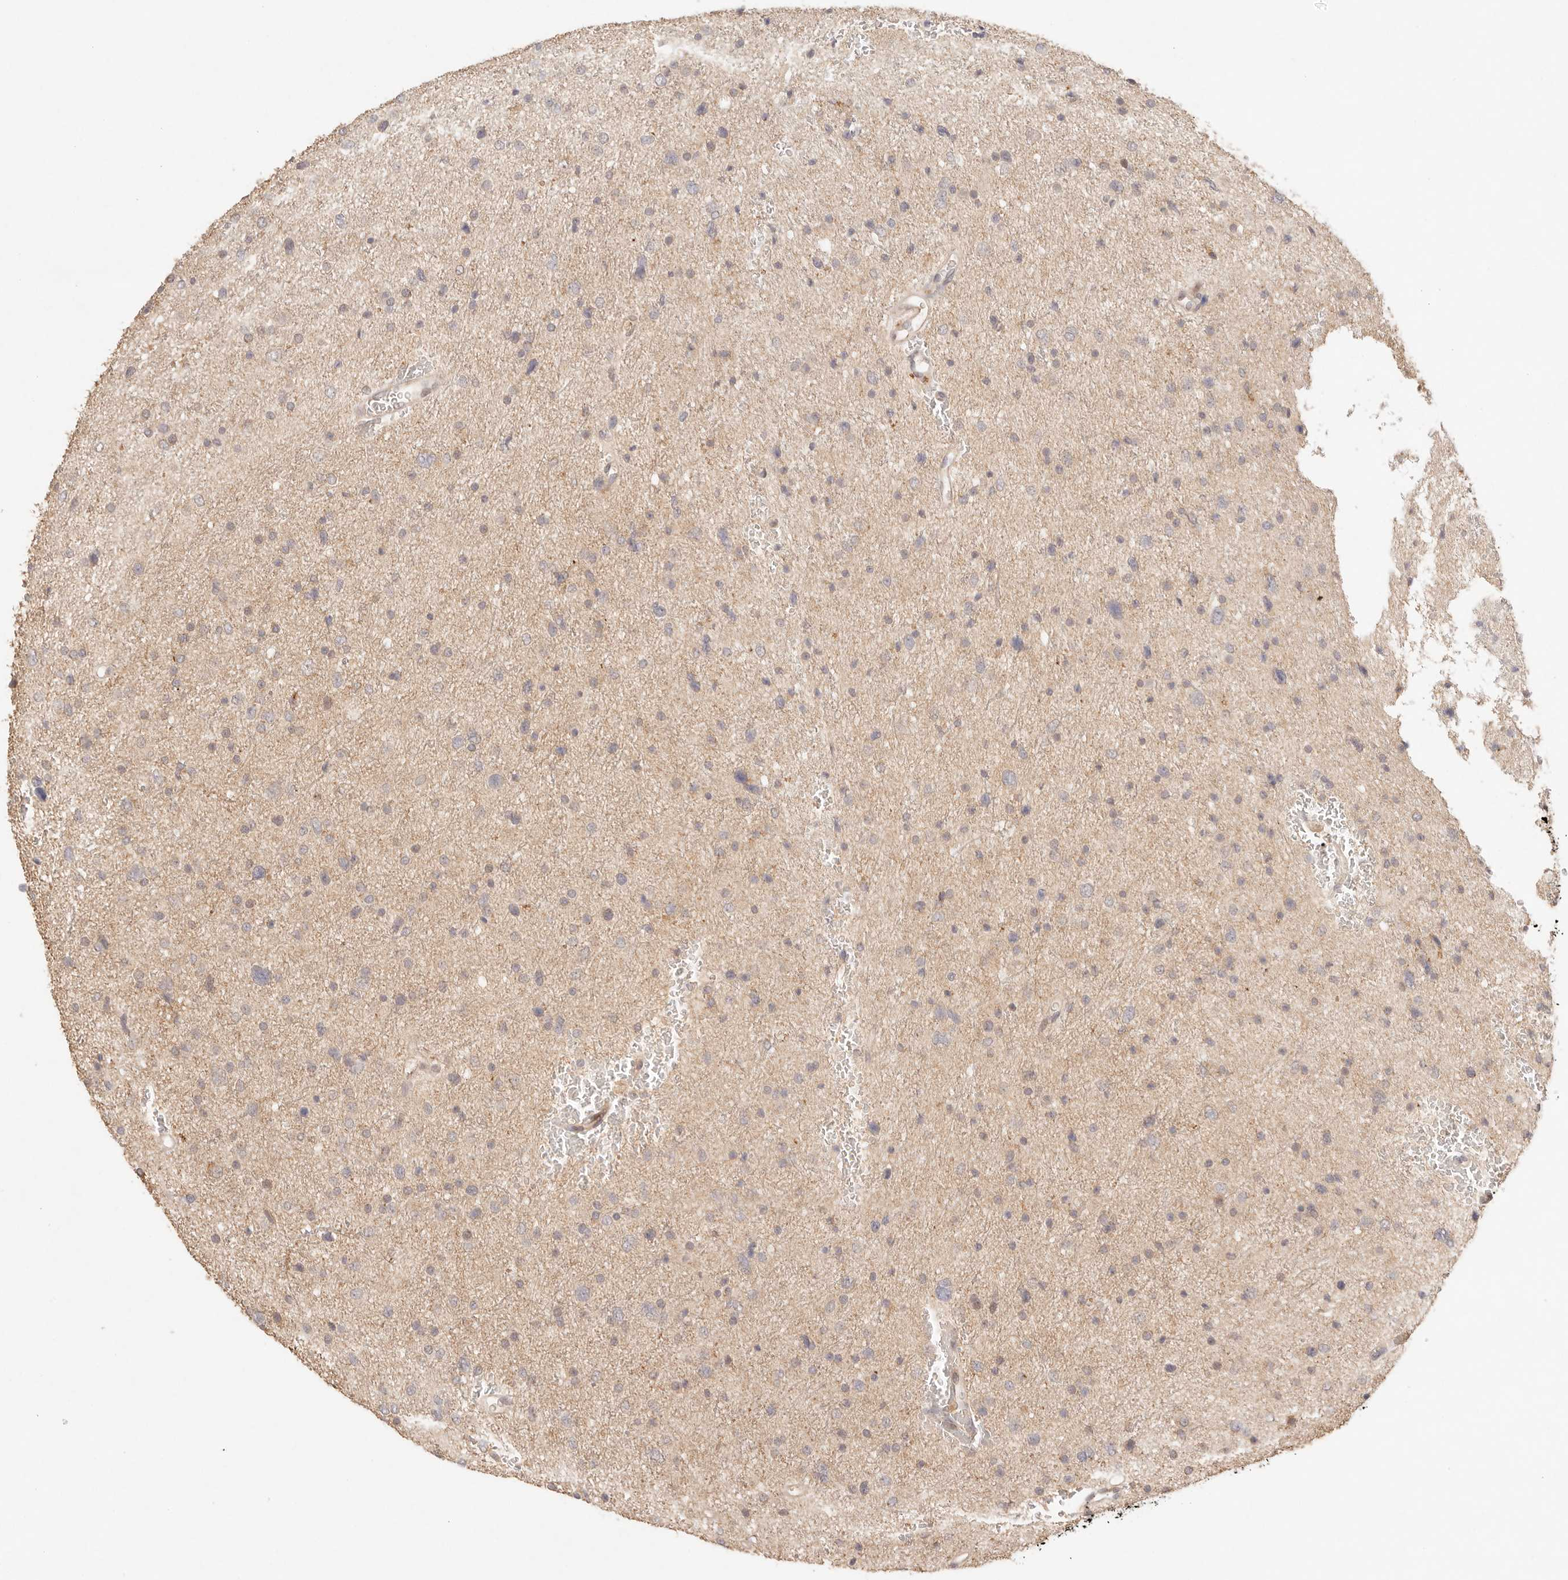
{"staining": {"intensity": "weak", "quantity": "25%-75%", "location": "cytoplasmic/membranous"}, "tissue": "glioma", "cell_type": "Tumor cells", "image_type": "cancer", "snomed": [{"axis": "morphology", "description": "Glioma, malignant, Low grade"}, {"axis": "topography", "description": "Brain"}], "caption": "Immunohistochemistry (IHC) of human malignant glioma (low-grade) displays low levels of weak cytoplasmic/membranous staining in about 25%-75% of tumor cells. (Stains: DAB (3,3'-diaminobenzidine) in brown, nuclei in blue, Microscopy: brightfield microscopy at high magnification).", "gene": "PHLDA3", "patient": {"sex": "female", "age": 37}}